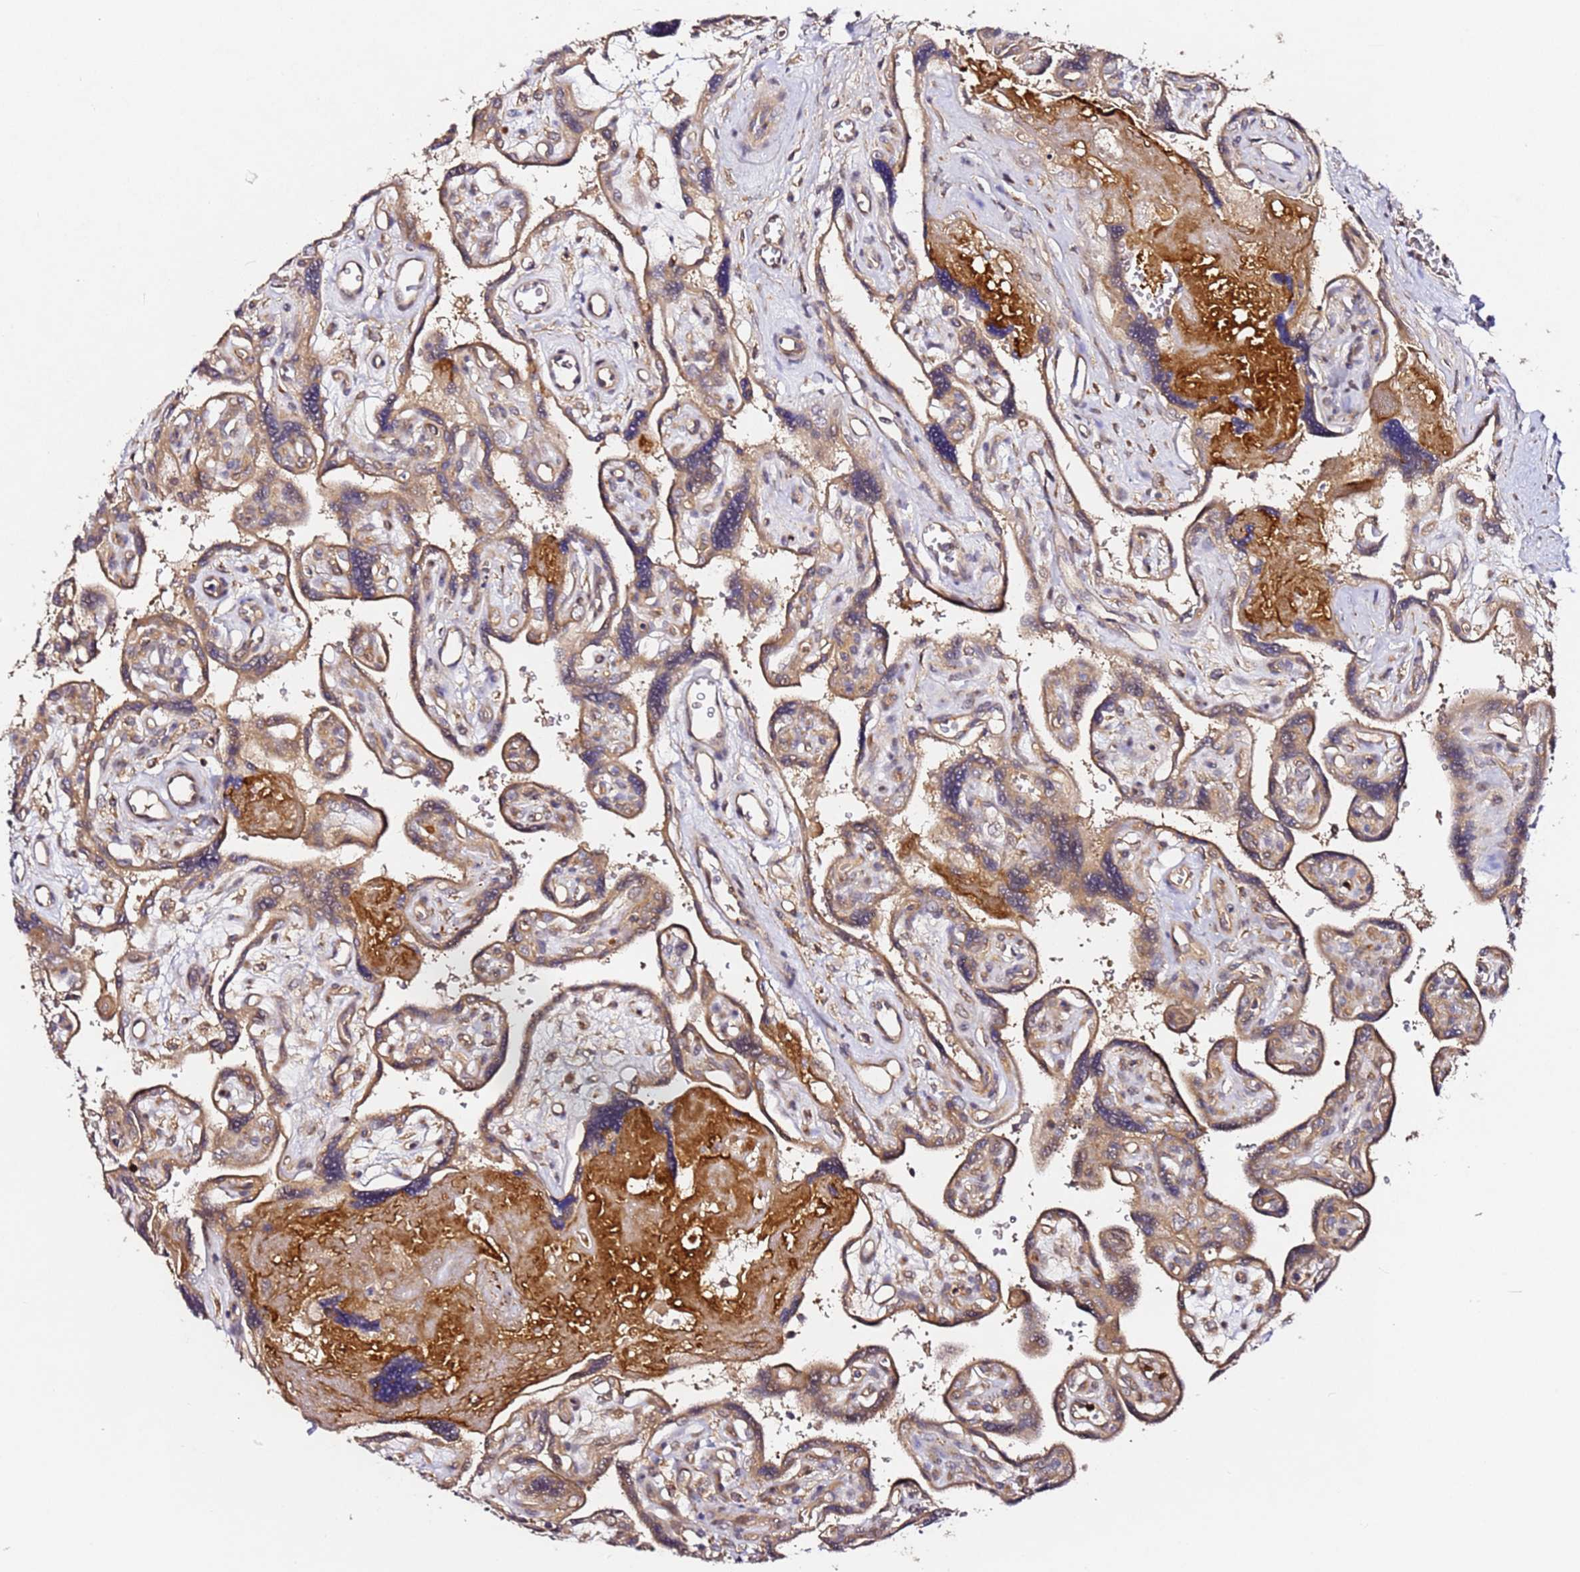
{"staining": {"intensity": "moderate", "quantity": ">75%", "location": "cytoplasmic/membranous"}, "tissue": "placenta", "cell_type": "Decidual cells", "image_type": "normal", "snomed": [{"axis": "morphology", "description": "Normal tissue, NOS"}, {"axis": "topography", "description": "Placenta"}], "caption": "Human placenta stained for a protein (brown) shows moderate cytoplasmic/membranous positive positivity in about >75% of decidual cells.", "gene": "ALG11", "patient": {"sex": "female", "age": 39}}